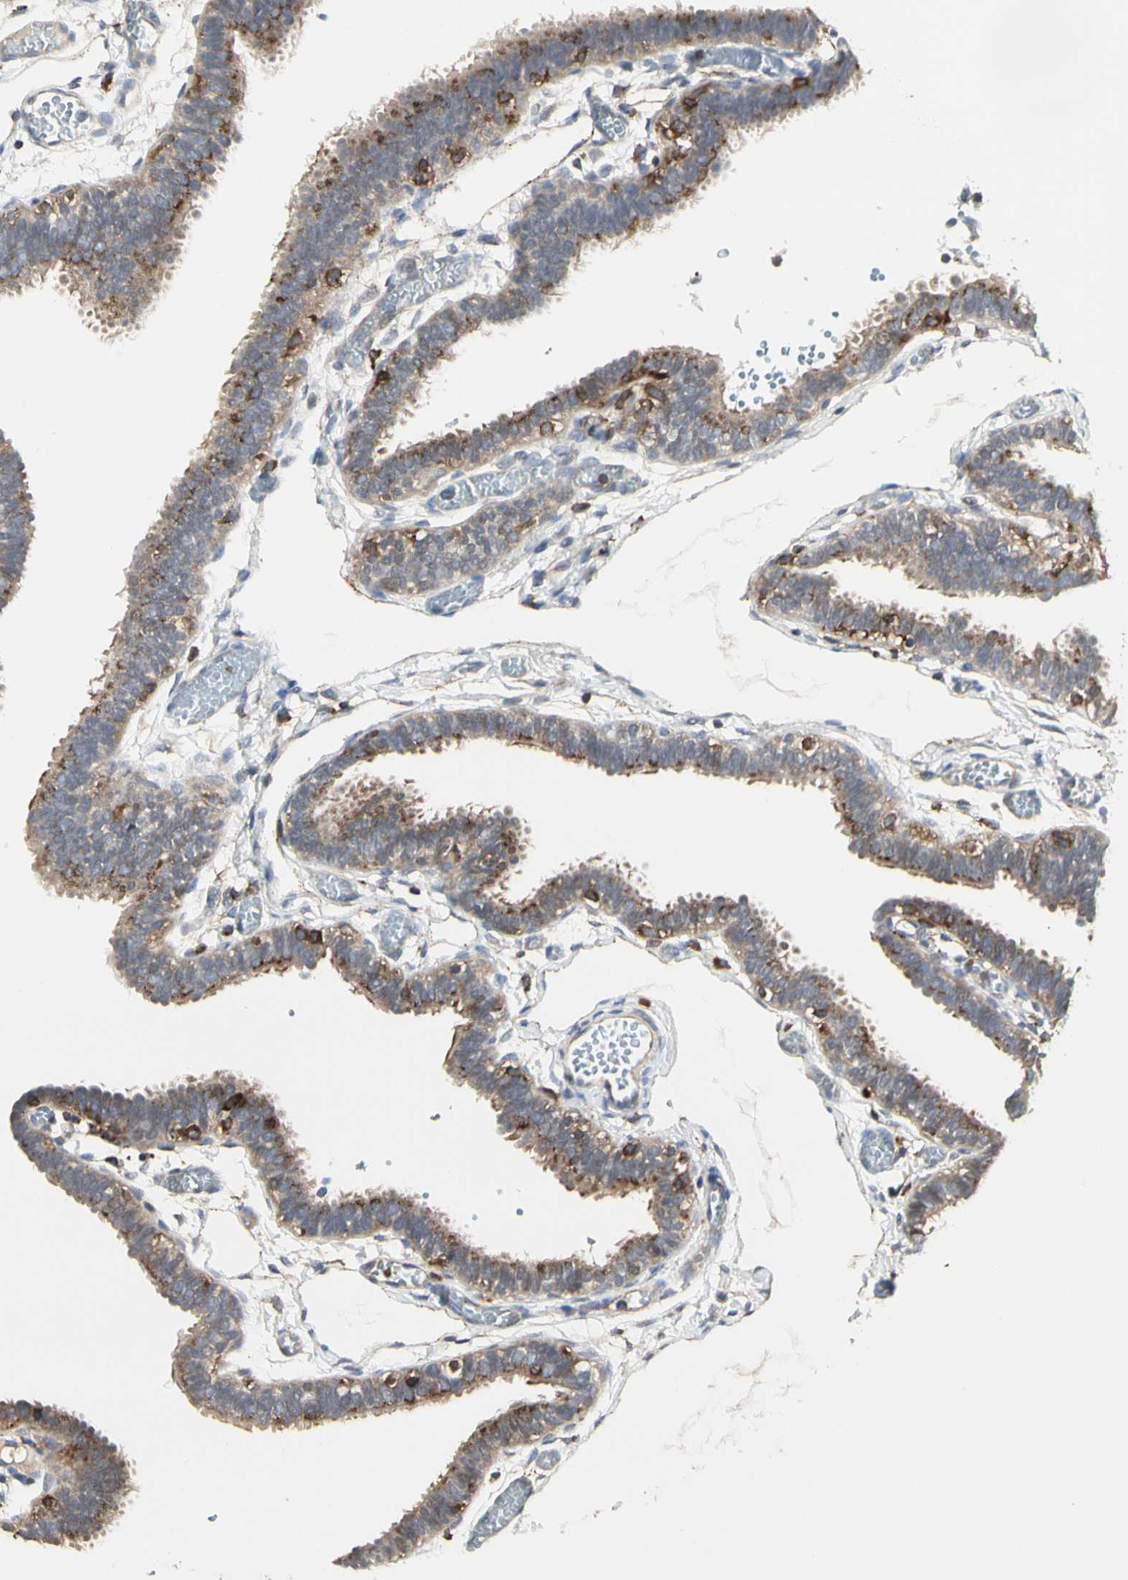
{"staining": {"intensity": "moderate", "quantity": "25%-75%", "location": "cytoplasmic/membranous"}, "tissue": "fallopian tube", "cell_type": "Glandular cells", "image_type": "normal", "snomed": [{"axis": "morphology", "description": "Normal tissue, NOS"}, {"axis": "topography", "description": "Fallopian tube"}], "caption": "High-magnification brightfield microscopy of normal fallopian tube stained with DAB (3,3'-diaminobenzidine) (brown) and counterstained with hematoxylin (blue). glandular cells exhibit moderate cytoplasmic/membranous staining is present in about25%-75% of cells. The staining is performed using DAB (3,3'-diaminobenzidine) brown chromogen to label protein expression. The nuclei are counter-stained blue using hematoxylin.", "gene": "NAPG", "patient": {"sex": "female", "age": 29}}